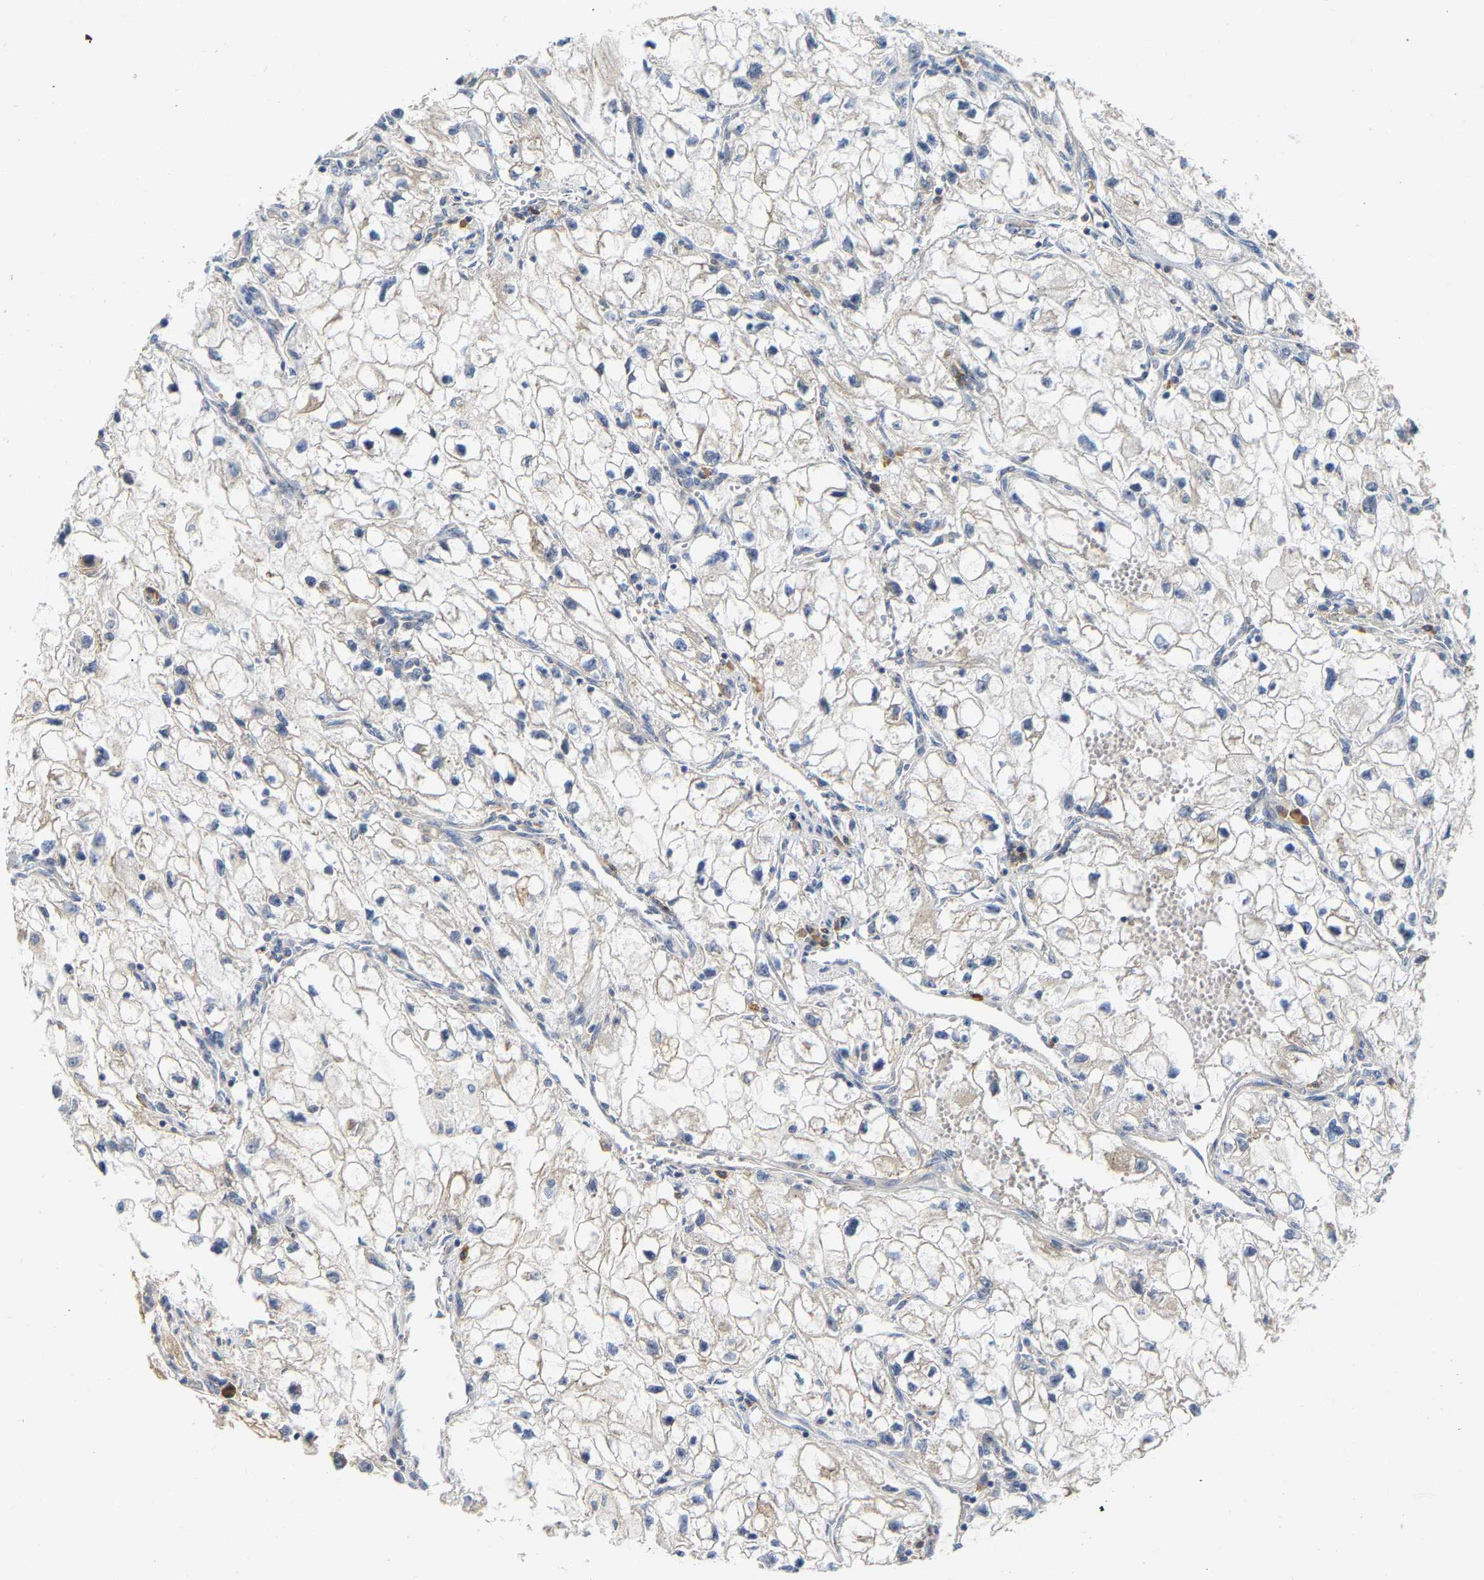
{"staining": {"intensity": "negative", "quantity": "none", "location": "none"}, "tissue": "renal cancer", "cell_type": "Tumor cells", "image_type": "cancer", "snomed": [{"axis": "morphology", "description": "Adenocarcinoma, NOS"}, {"axis": "topography", "description": "Kidney"}], "caption": "This is an IHC histopathology image of adenocarcinoma (renal). There is no expression in tumor cells.", "gene": "PCNT", "patient": {"sex": "female", "age": 70}}